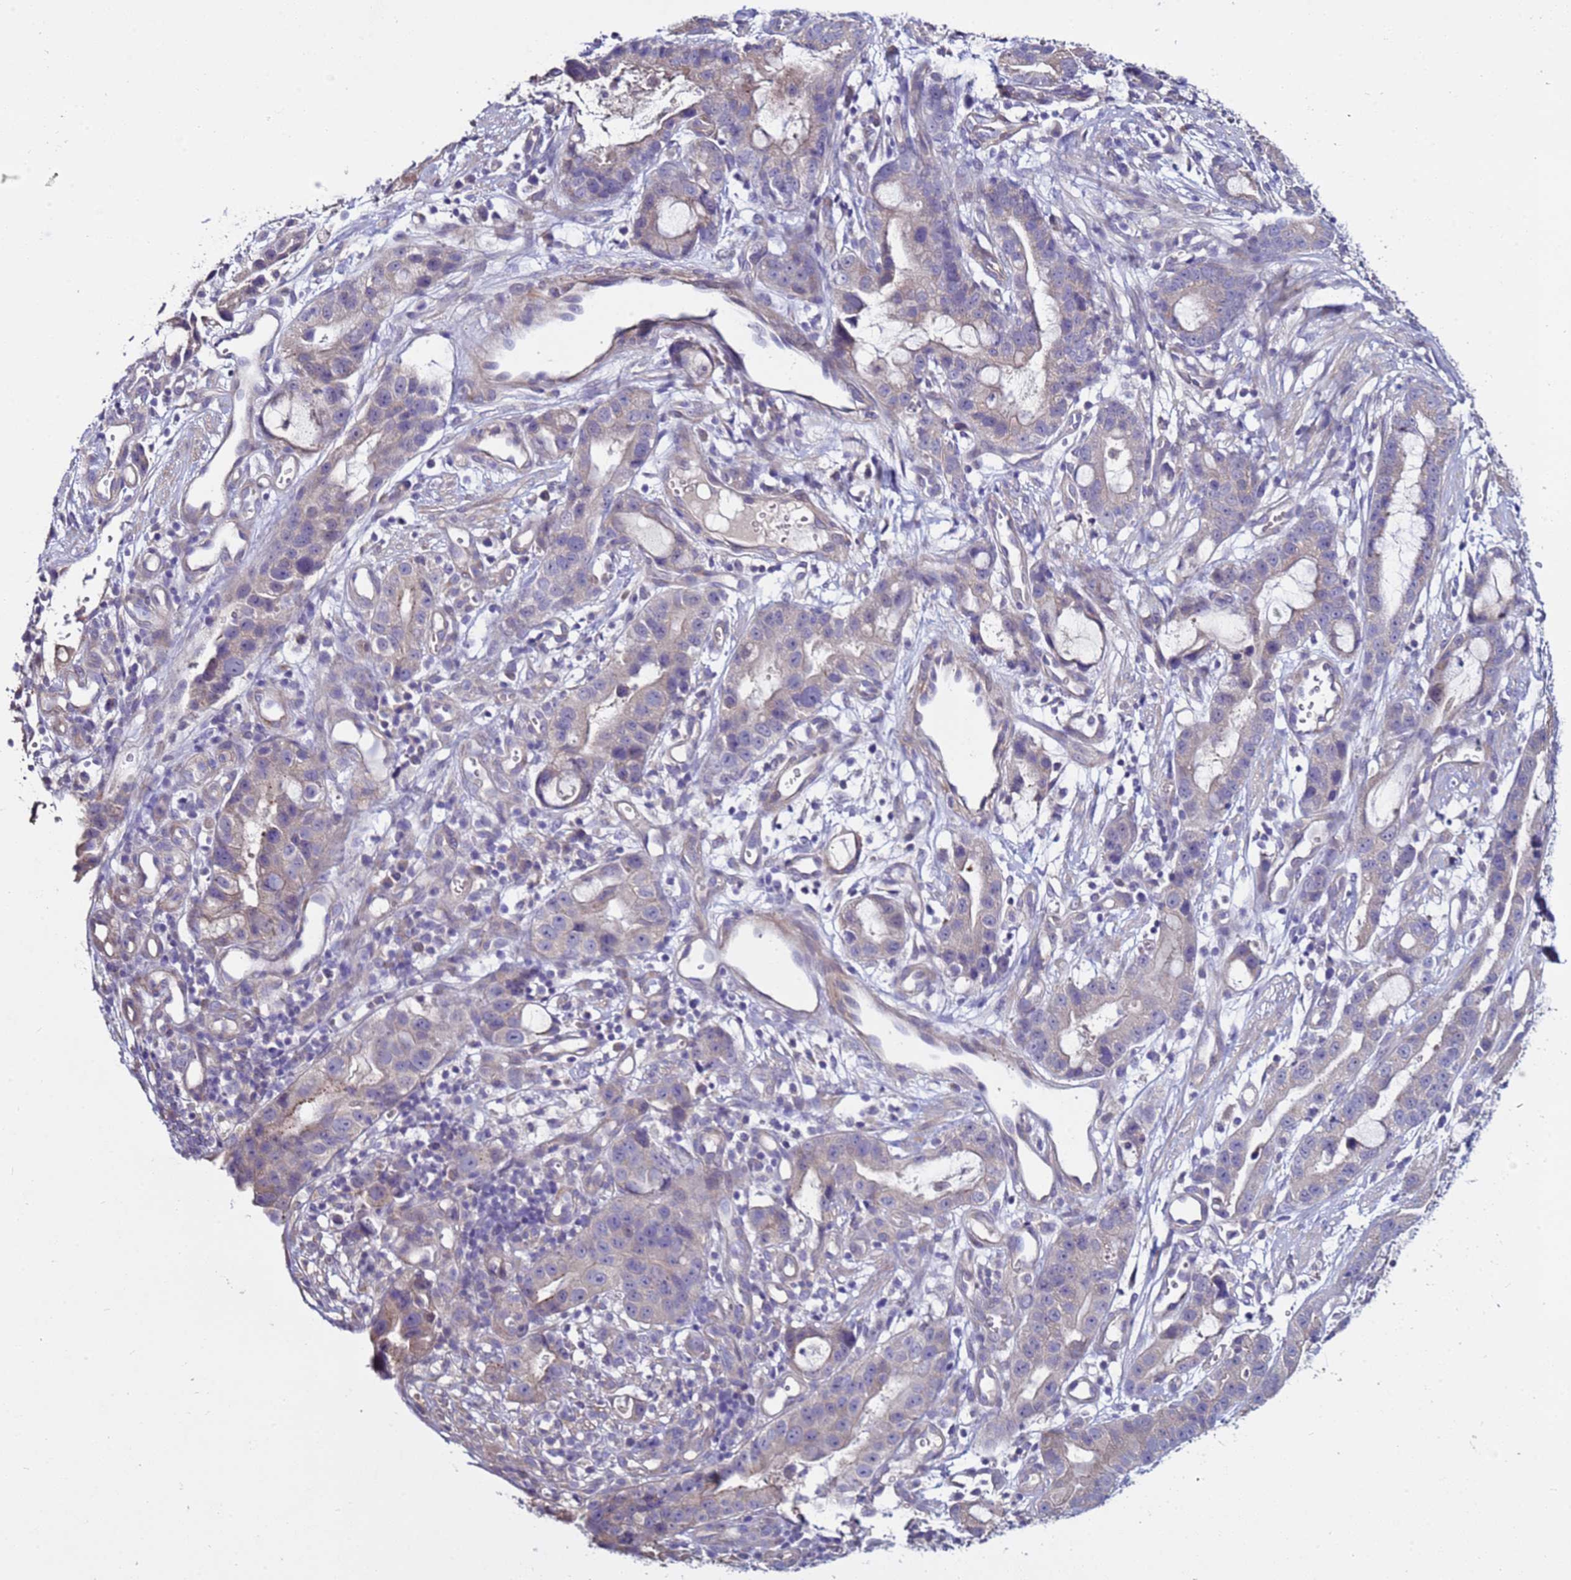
{"staining": {"intensity": "weak", "quantity": "<25%", "location": "cytoplasmic/membranous"}, "tissue": "stomach cancer", "cell_type": "Tumor cells", "image_type": "cancer", "snomed": [{"axis": "morphology", "description": "Adenocarcinoma, NOS"}, {"axis": "topography", "description": "Stomach"}], "caption": "Immunohistochemistry of human stomach cancer (adenocarcinoma) demonstrates no positivity in tumor cells.", "gene": "RABL2B", "patient": {"sex": "male", "age": 55}}